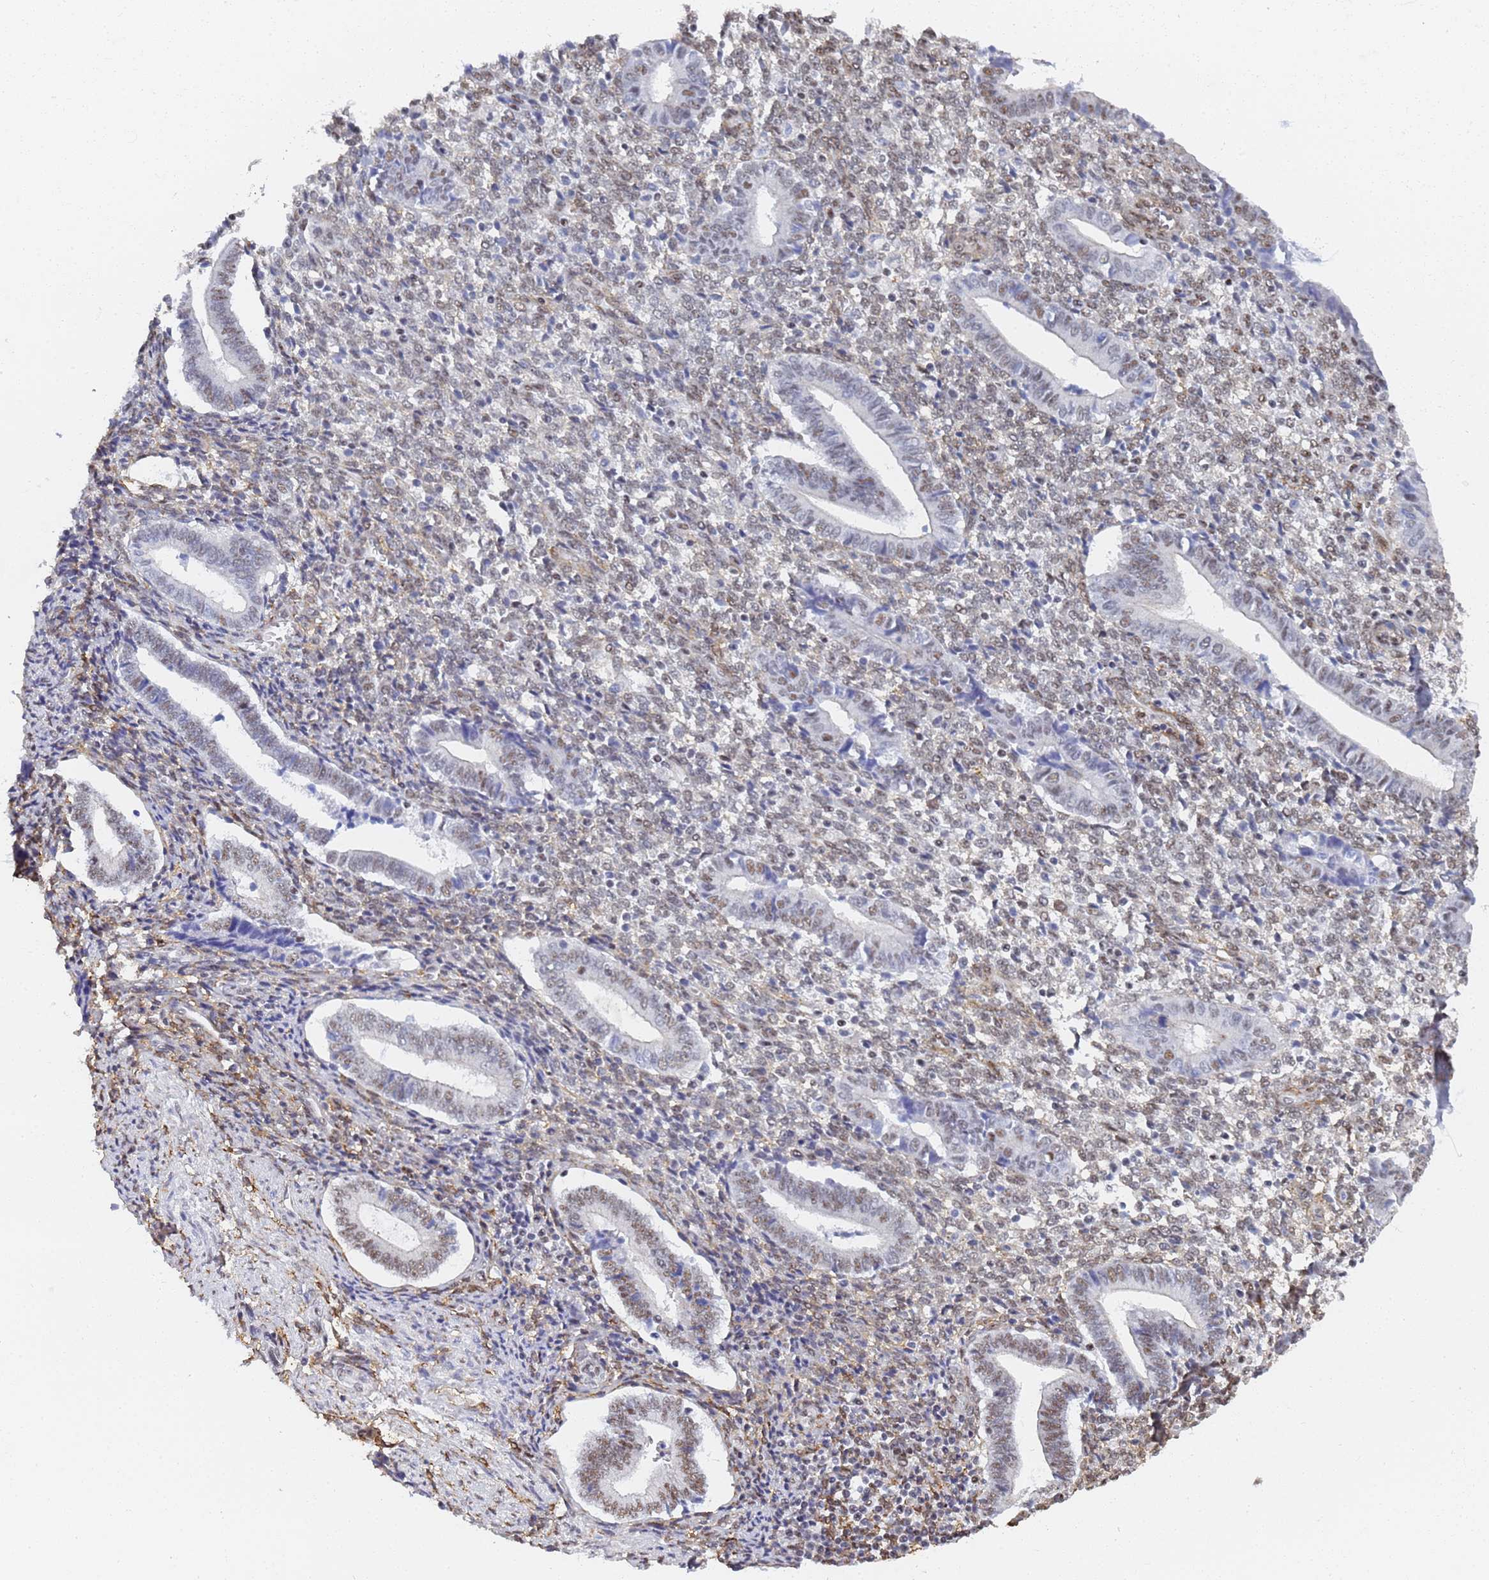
{"staining": {"intensity": "weak", "quantity": "25%-75%", "location": "nuclear"}, "tissue": "endometrium", "cell_type": "Cells in endometrial stroma", "image_type": "normal", "snomed": [{"axis": "morphology", "description": "Normal tissue, NOS"}, {"axis": "topography", "description": "Other"}, {"axis": "topography", "description": "Endometrium"}], "caption": "IHC (DAB) staining of unremarkable human endometrium exhibits weak nuclear protein positivity in about 25%-75% of cells in endometrial stroma. The protein of interest is stained brown, and the nuclei are stained in blue (DAB (3,3'-diaminobenzidine) IHC with brightfield microscopy, high magnification).", "gene": "PRRT4", "patient": {"sex": "female", "age": 44}}